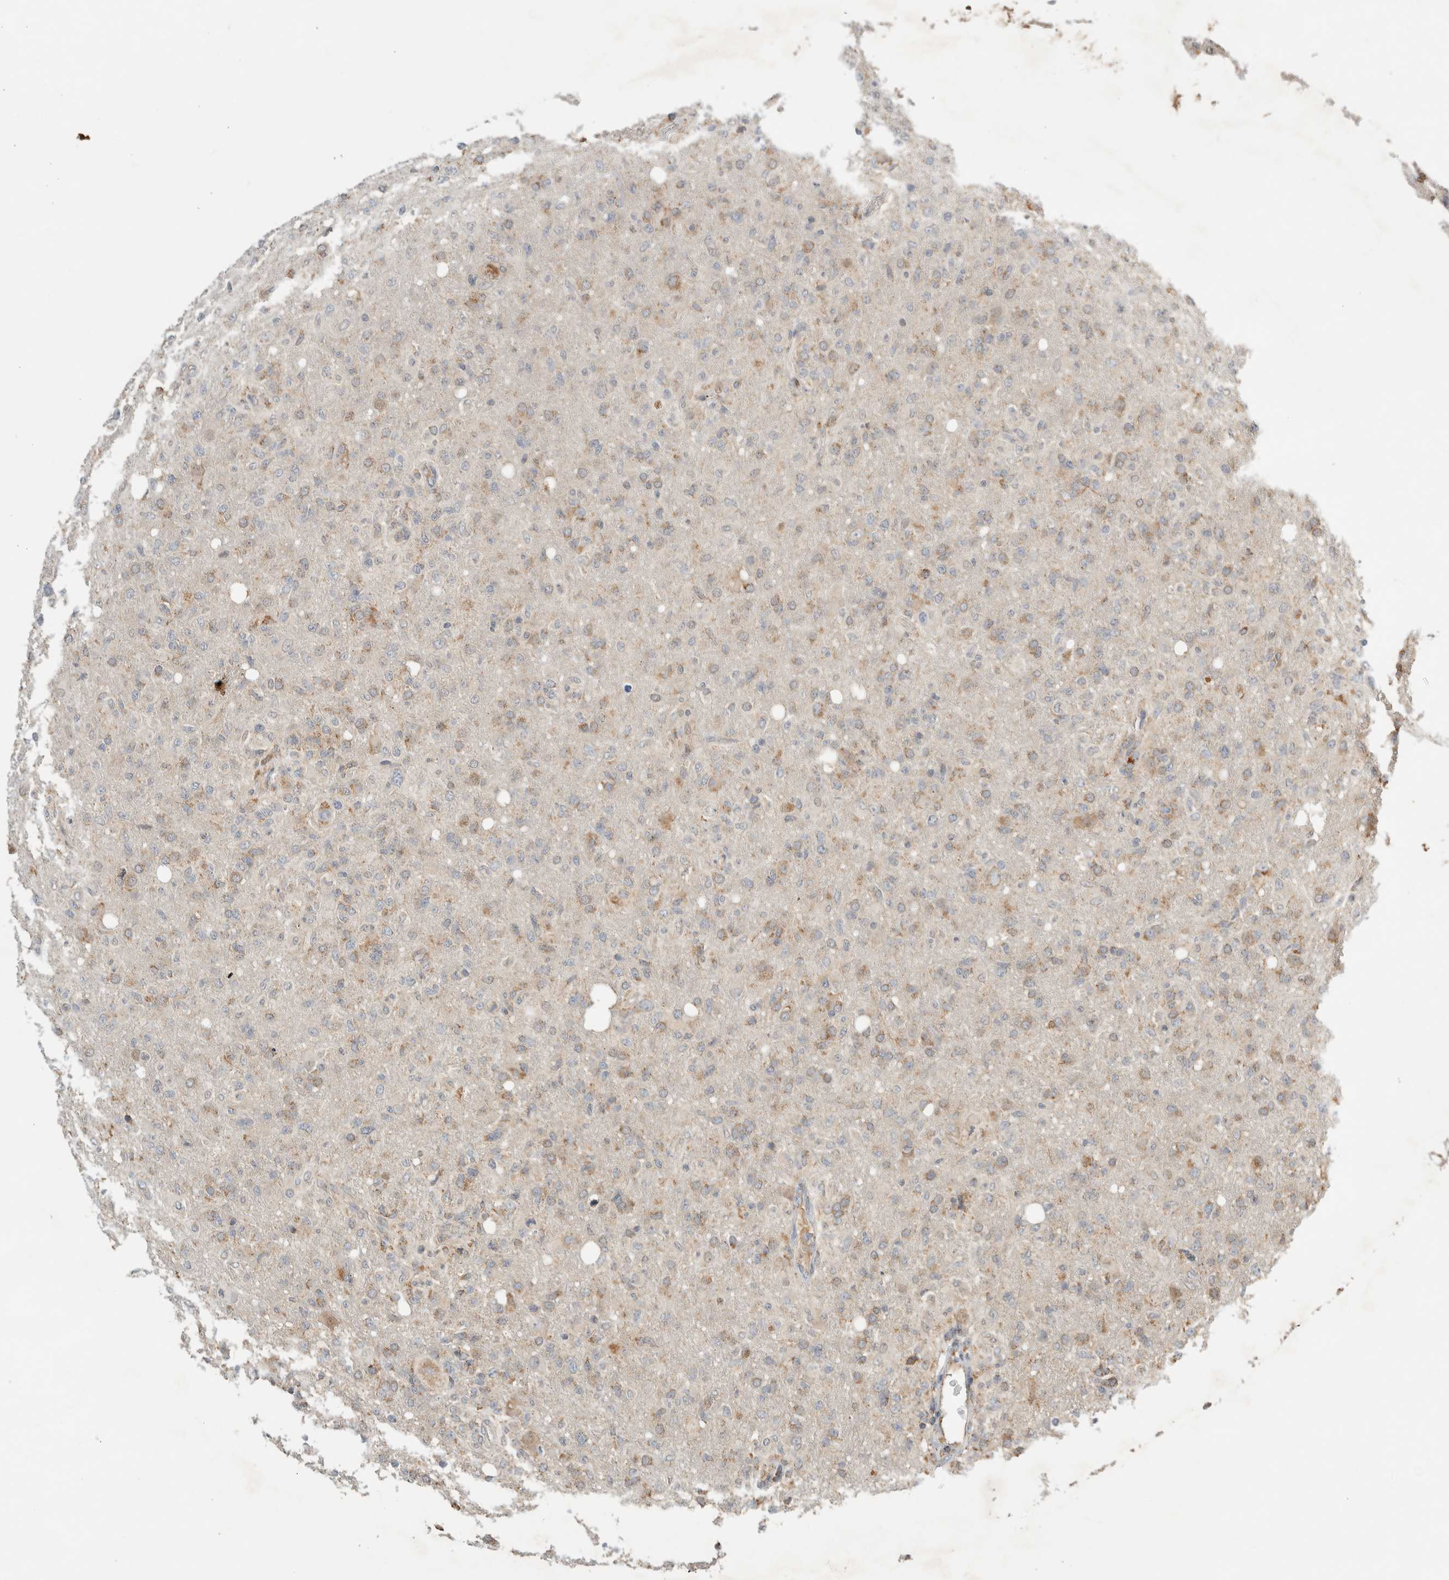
{"staining": {"intensity": "weak", "quantity": "25%-75%", "location": "cytoplasmic/membranous"}, "tissue": "glioma", "cell_type": "Tumor cells", "image_type": "cancer", "snomed": [{"axis": "morphology", "description": "Glioma, malignant, High grade"}, {"axis": "topography", "description": "Brain"}], "caption": "An IHC histopathology image of tumor tissue is shown. Protein staining in brown shows weak cytoplasmic/membranous positivity in high-grade glioma (malignant) within tumor cells.", "gene": "AMPD1", "patient": {"sex": "female", "age": 57}}